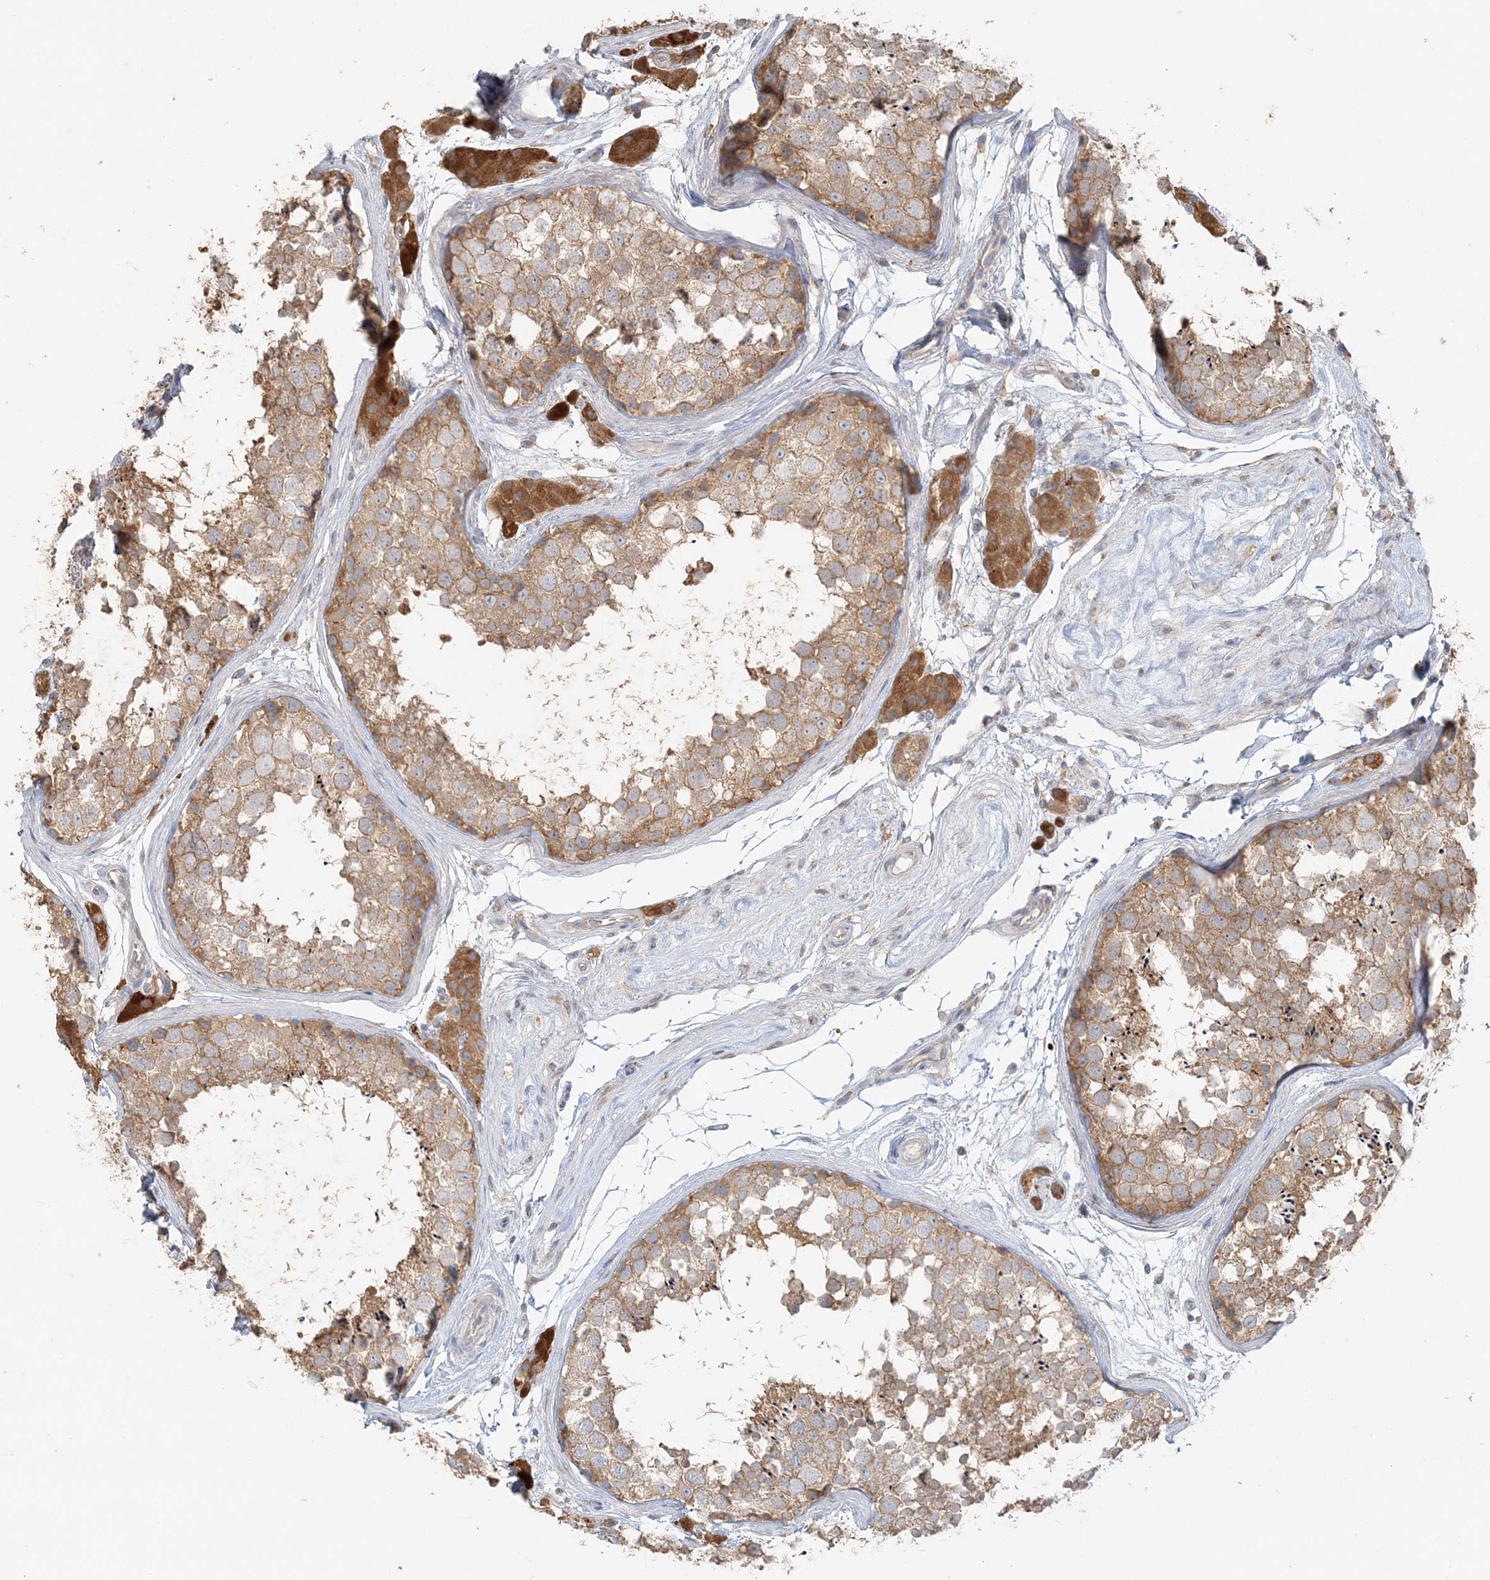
{"staining": {"intensity": "moderate", "quantity": ">75%", "location": "cytoplasmic/membranous"}, "tissue": "testis", "cell_type": "Cells in seminiferous ducts", "image_type": "normal", "snomed": [{"axis": "morphology", "description": "Normal tissue, NOS"}, {"axis": "topography", "description": "Testis"}], "caption": "Immunohistochemistry (IHC) of unremarkable human testis shows medium levels of moderate cytoplasmic/membranous expression in approximately >75% of cells in seminiferous ducts.", "gene": "TBC1D5", "patient": {"sex": "male", "age": 56}}